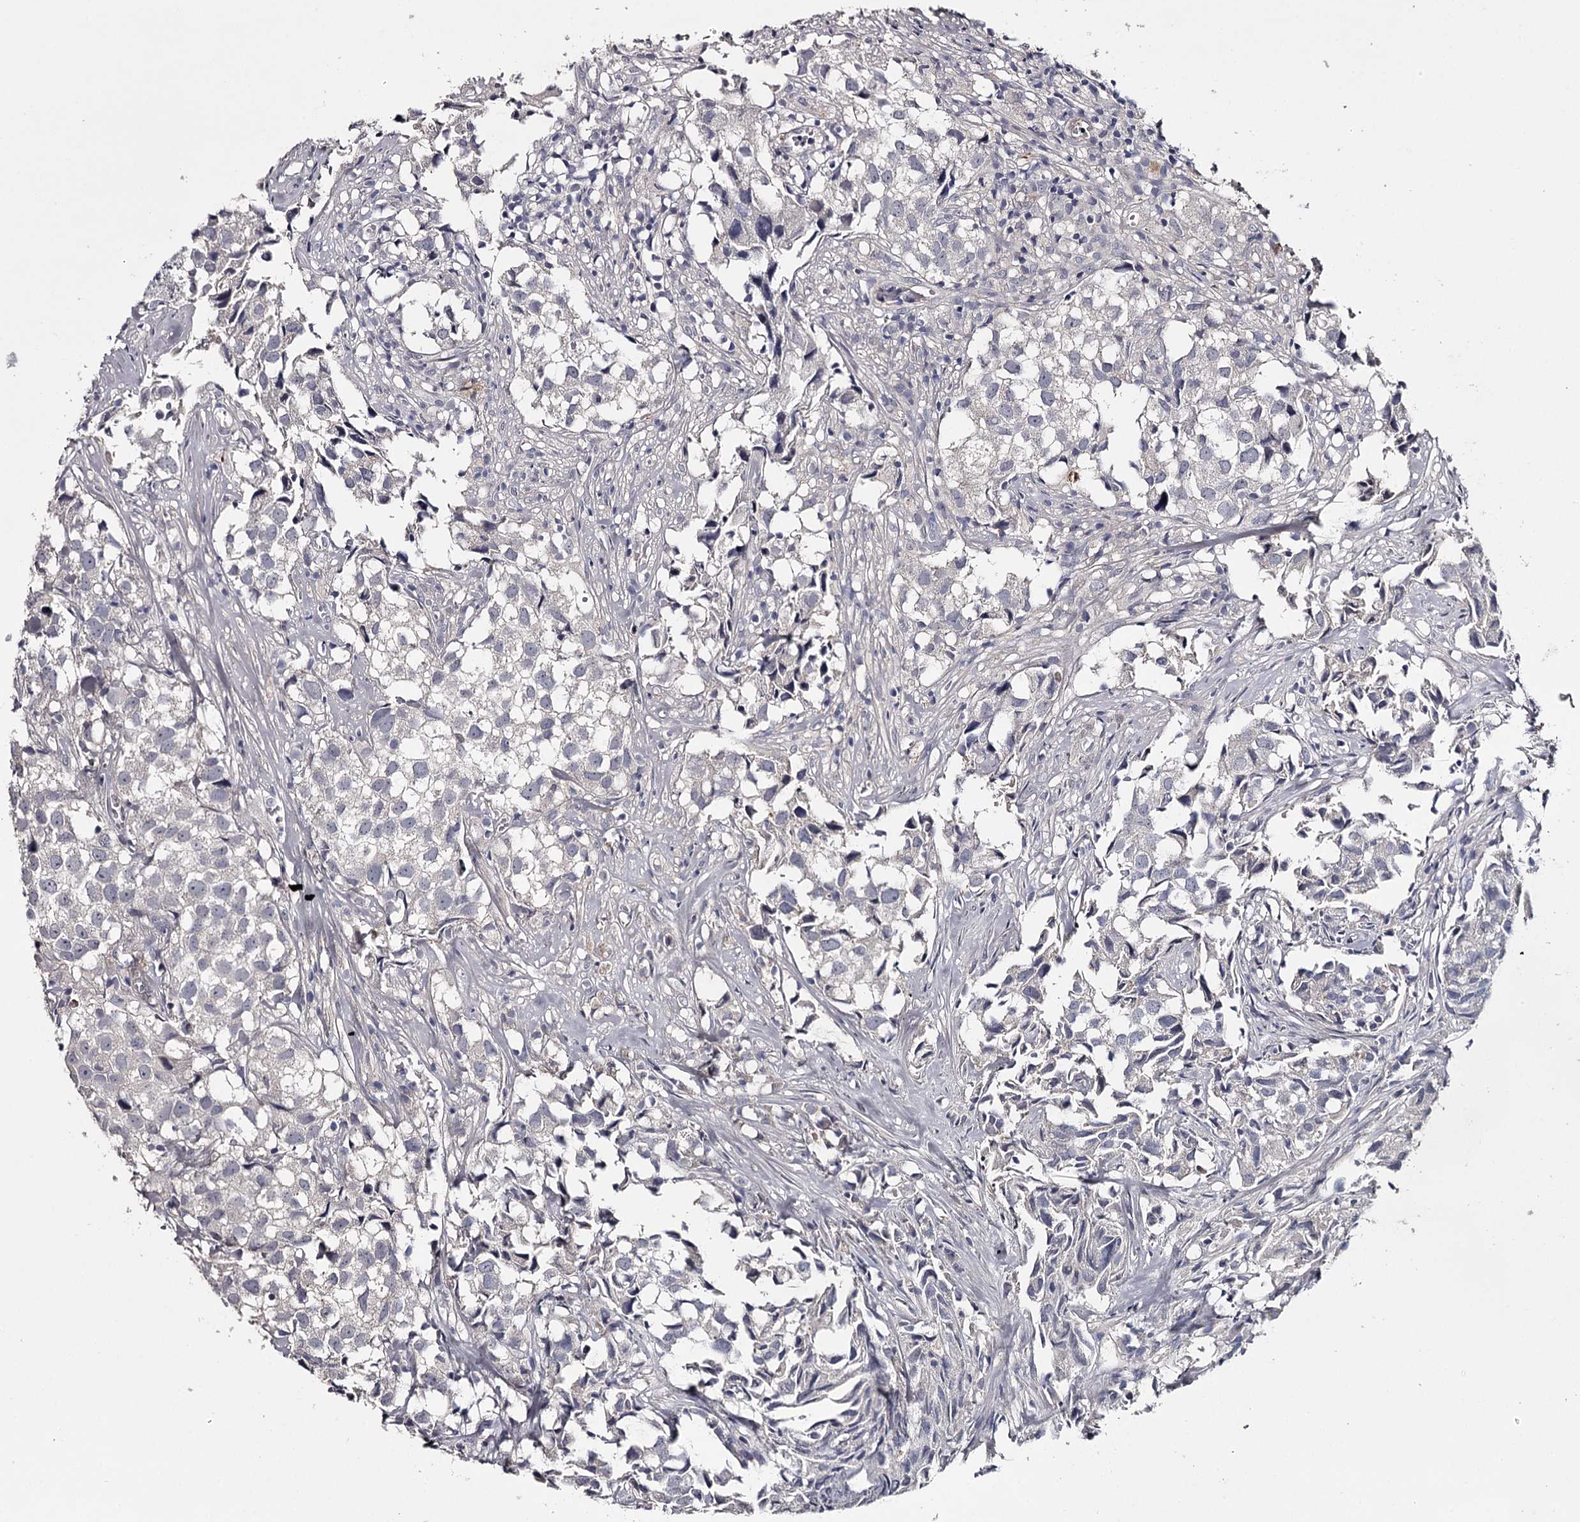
{"staining": {"intensity": "negative", "quantity": "none", "location": "none"}, "tissue": "urothelial cancer", "cell_type": "Tumor cells", "image_type": "cancer", "snomed": [{"axis": "morphology", "description": "Urothelial carcinoma, High grade"}, {"axis": "topography", "description": "Urinary bladder"}], "caption": "This is a photomicrograph of IHC staining of urothelial cancer, which shows no expression in tumor cells.", "gene": "FDXACB1", "patient": {"sex": "female", "age": 75}}